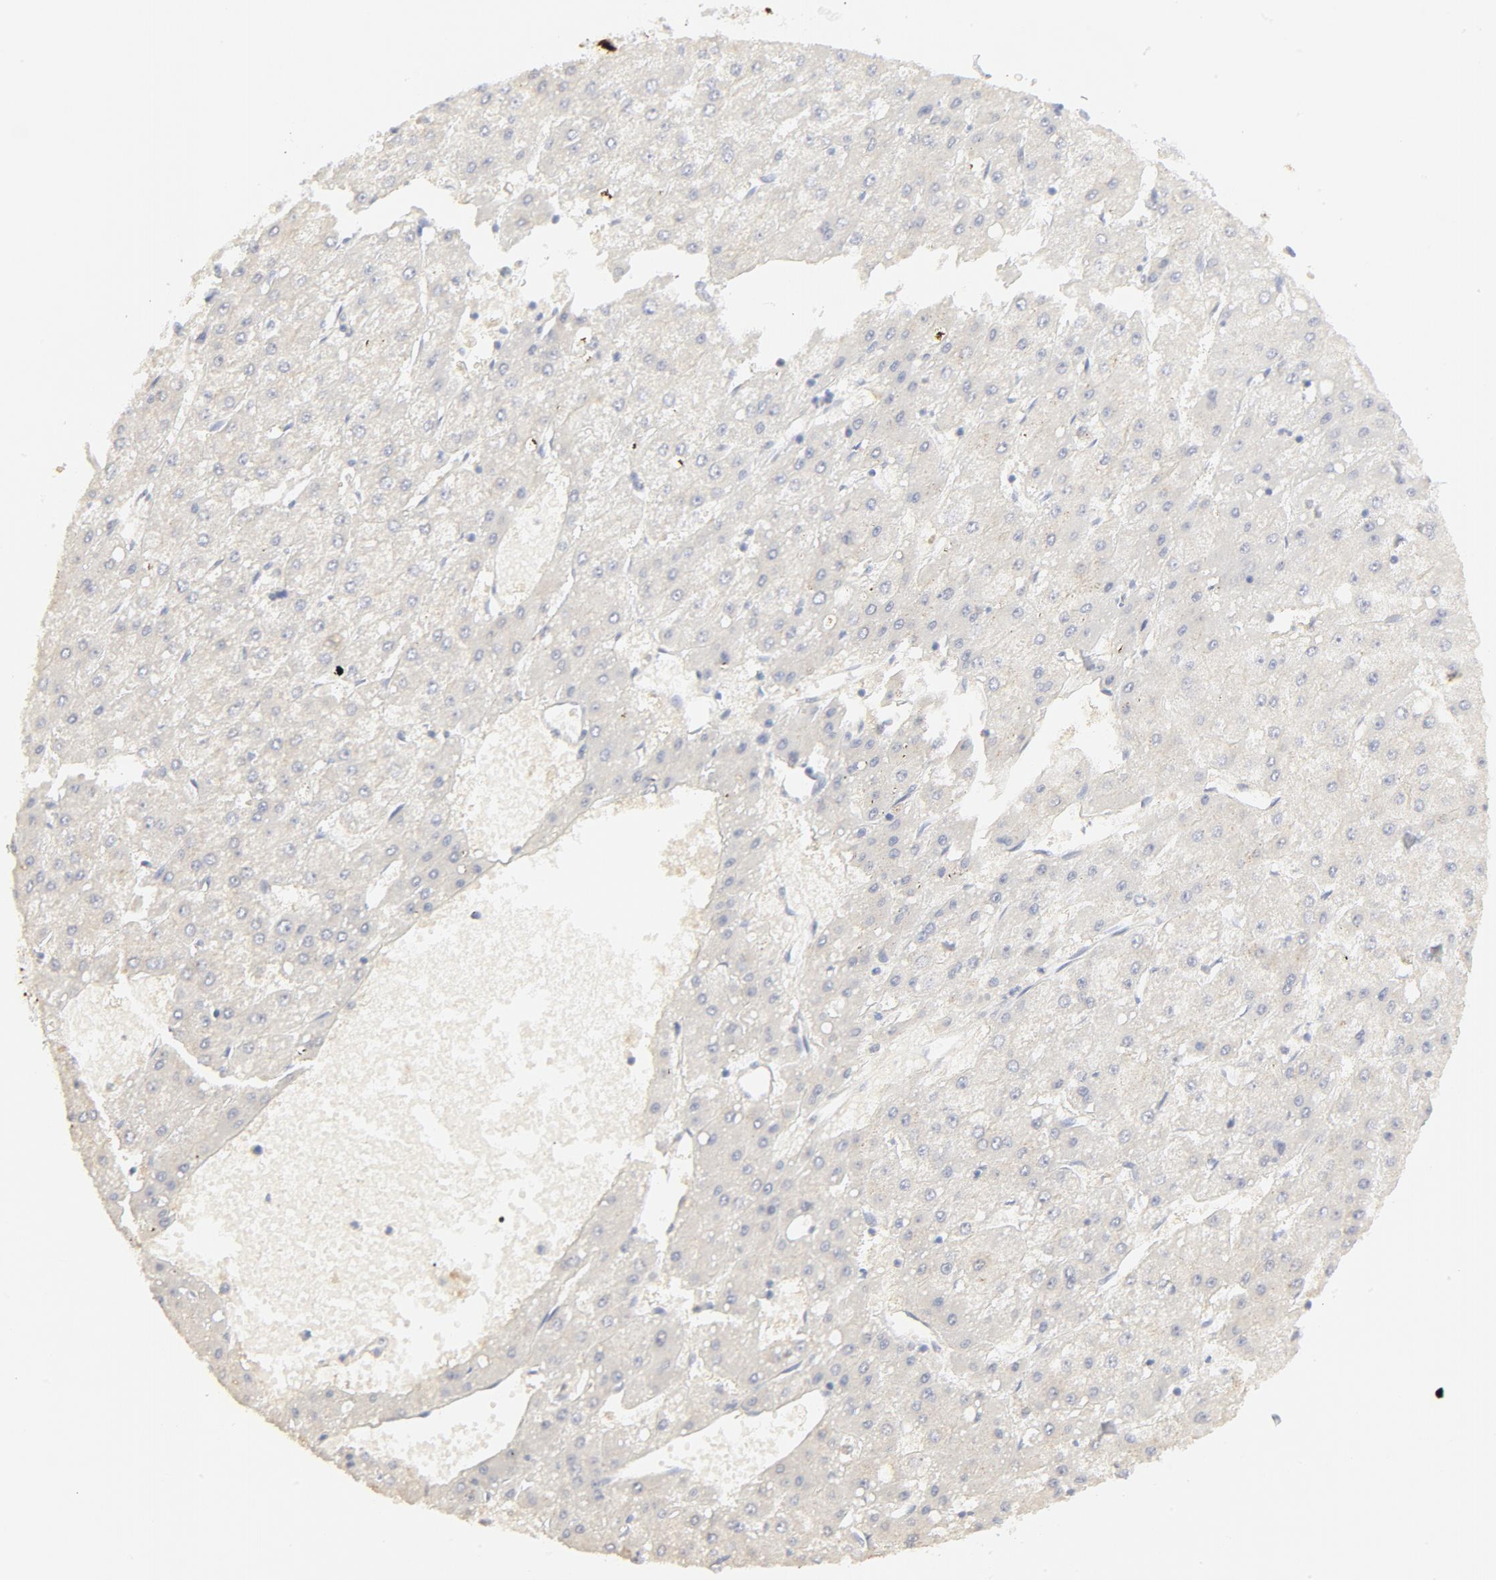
{"staining": {"intensity": "negative", "quantity": "none", "location": "none"}, "tissue": "liver cancer", "cell_type": "Tumor cells", "image_type": "cancer", "snomed": [{"axis": "morphology", "description": "Carcinoma, Hepatocellular, NOS"}, {"axis": "topography", "description": "Liver"}], "caption": "Liver cancer stained for a protein using immunohistochemistry exhibits no expression tumor cells.", "gene": "FCGBP", "patient": {"sex": "female", "age": 52}}